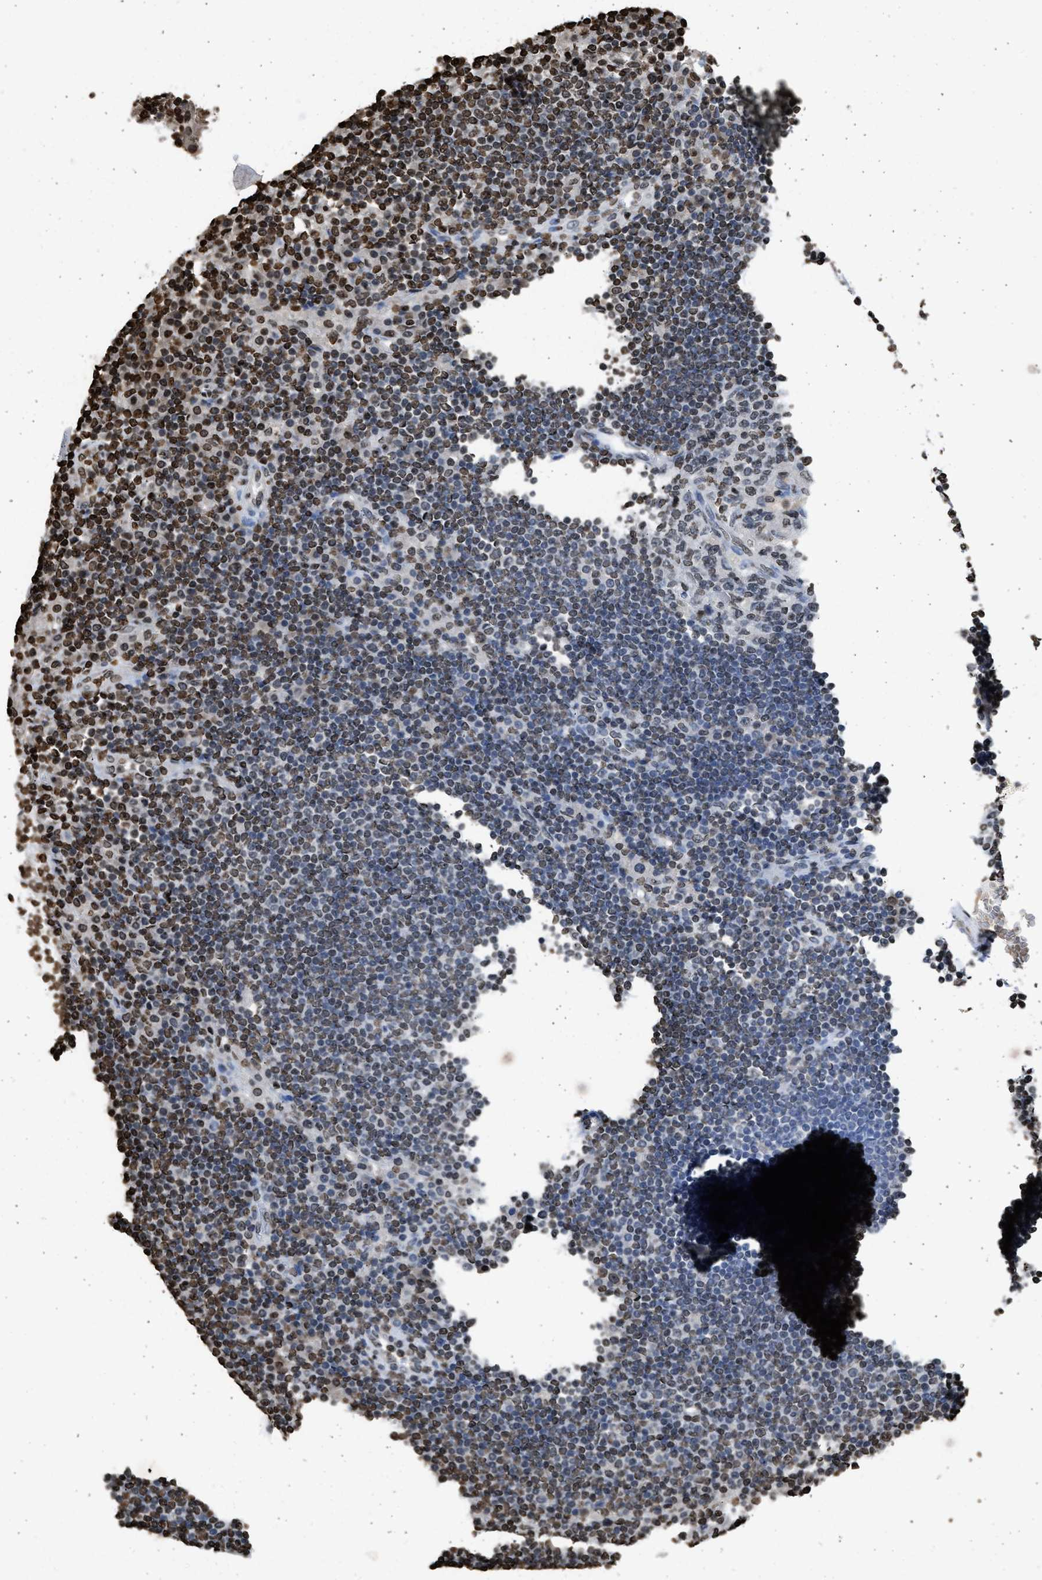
{"staining": {"intensity": "weak", "quantity": "25%-75%", "location": "nuclear"}, "tissue": "lymph node", "cell_type": "Germinal center cells", "image_type": "normal", "snomed": [{"axis": "morphology", "description": "Normal tissue, NOS"}, {"axis": "topography", "description": "Lymph node"}], "caption": "Lymph node stained for a protein (brown) shows weak nuclear positive staining in about 25%-75% of germinal center cells.", "gene": "RRAGC", "patient": {"sex": "female", "age": 53}}